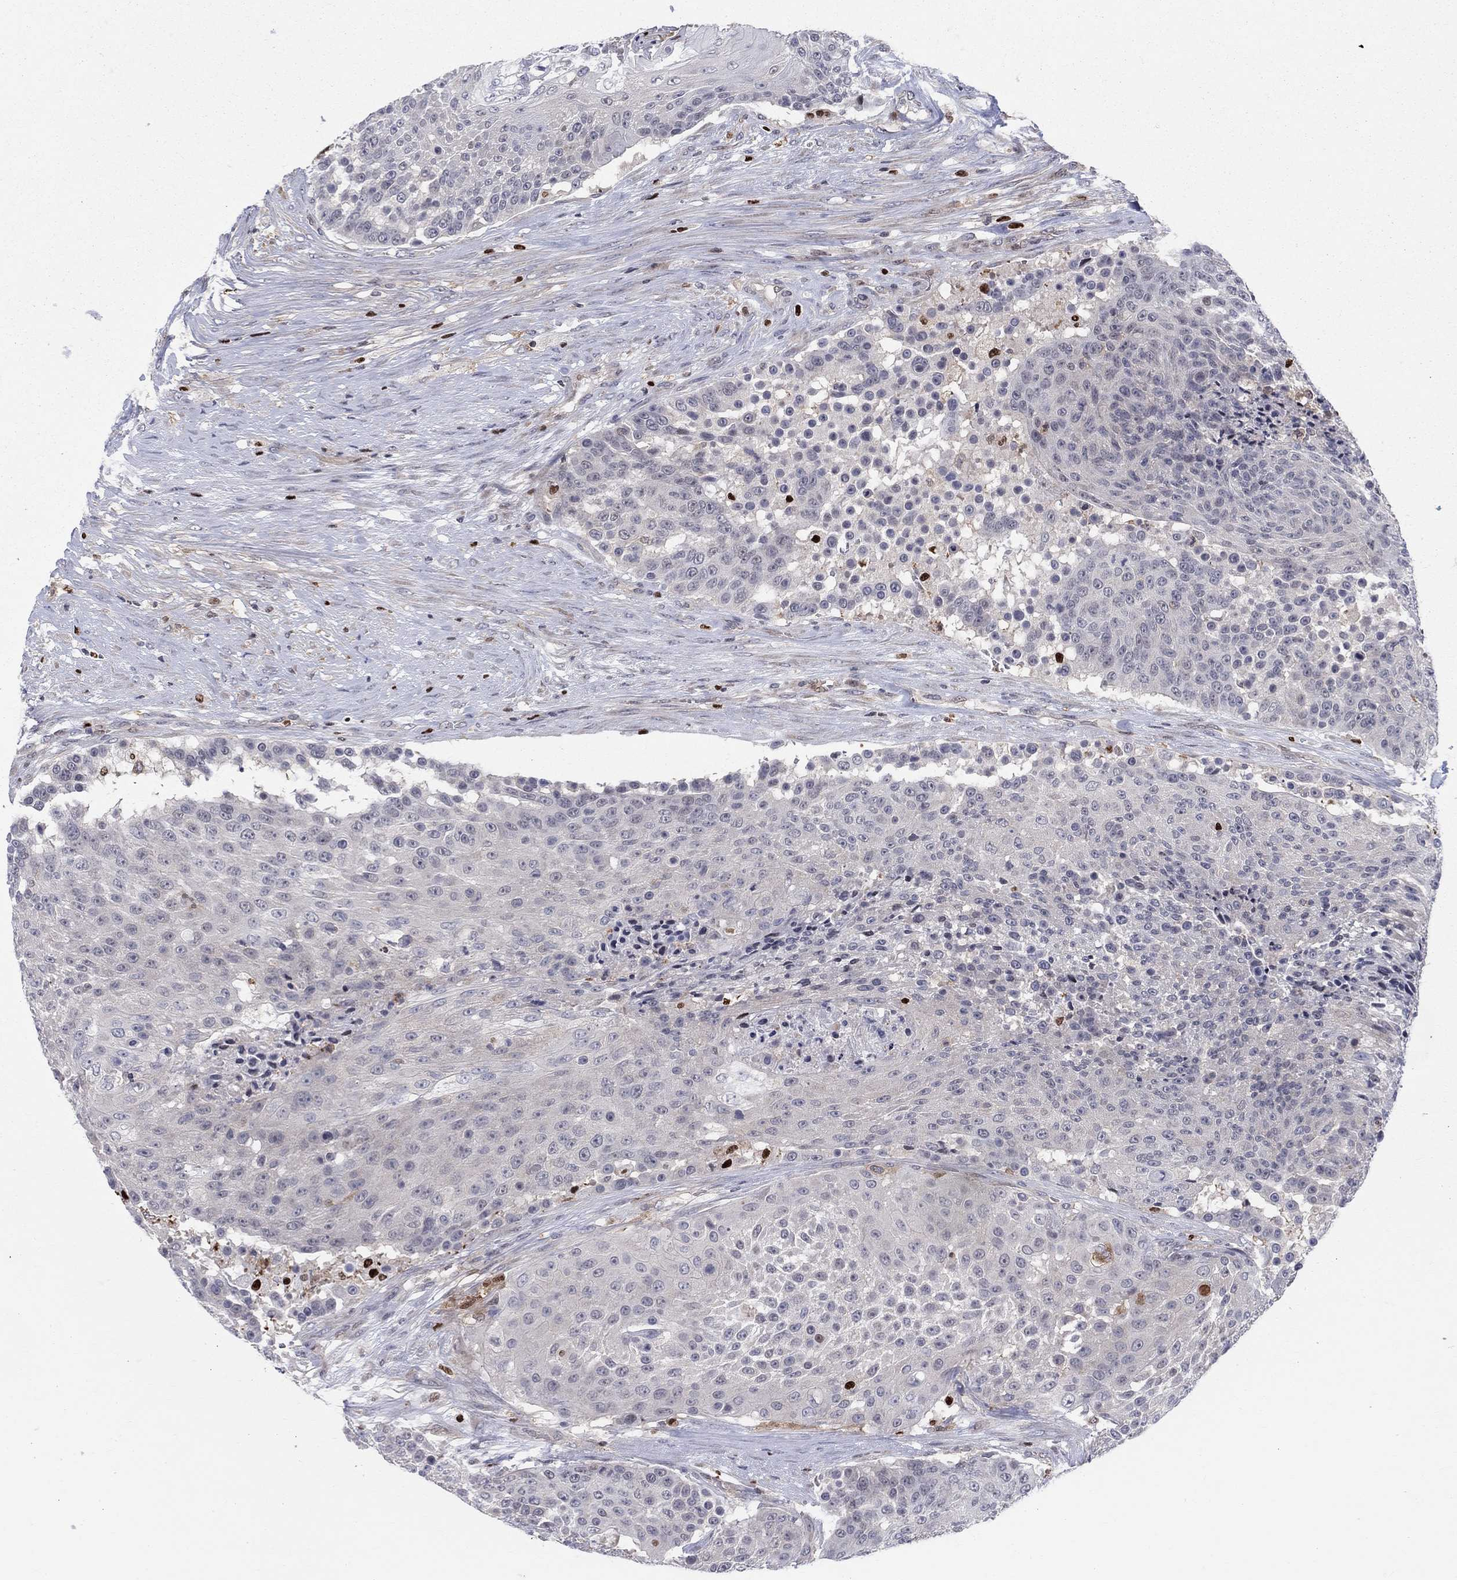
{"staining": {"intensity": "negative", "quantity": "none", "location": "none"}, "tissue": "urothelial cancer", "cell_type": "Tumor cells", "image_type": "cancer", "snomed": [{"axis": "morphology", "description": "Urothelial carcinoma, High grade"}, {"axis": "topography", "description": "Urinary bladder"}], "caption": "High-grade urothelial carcinoma stained for a protein using immunohistochemistry reveals no staining tumor cells.", "gene": "ZNHIT3", "patient": {"sex": "female", "age": 63}}